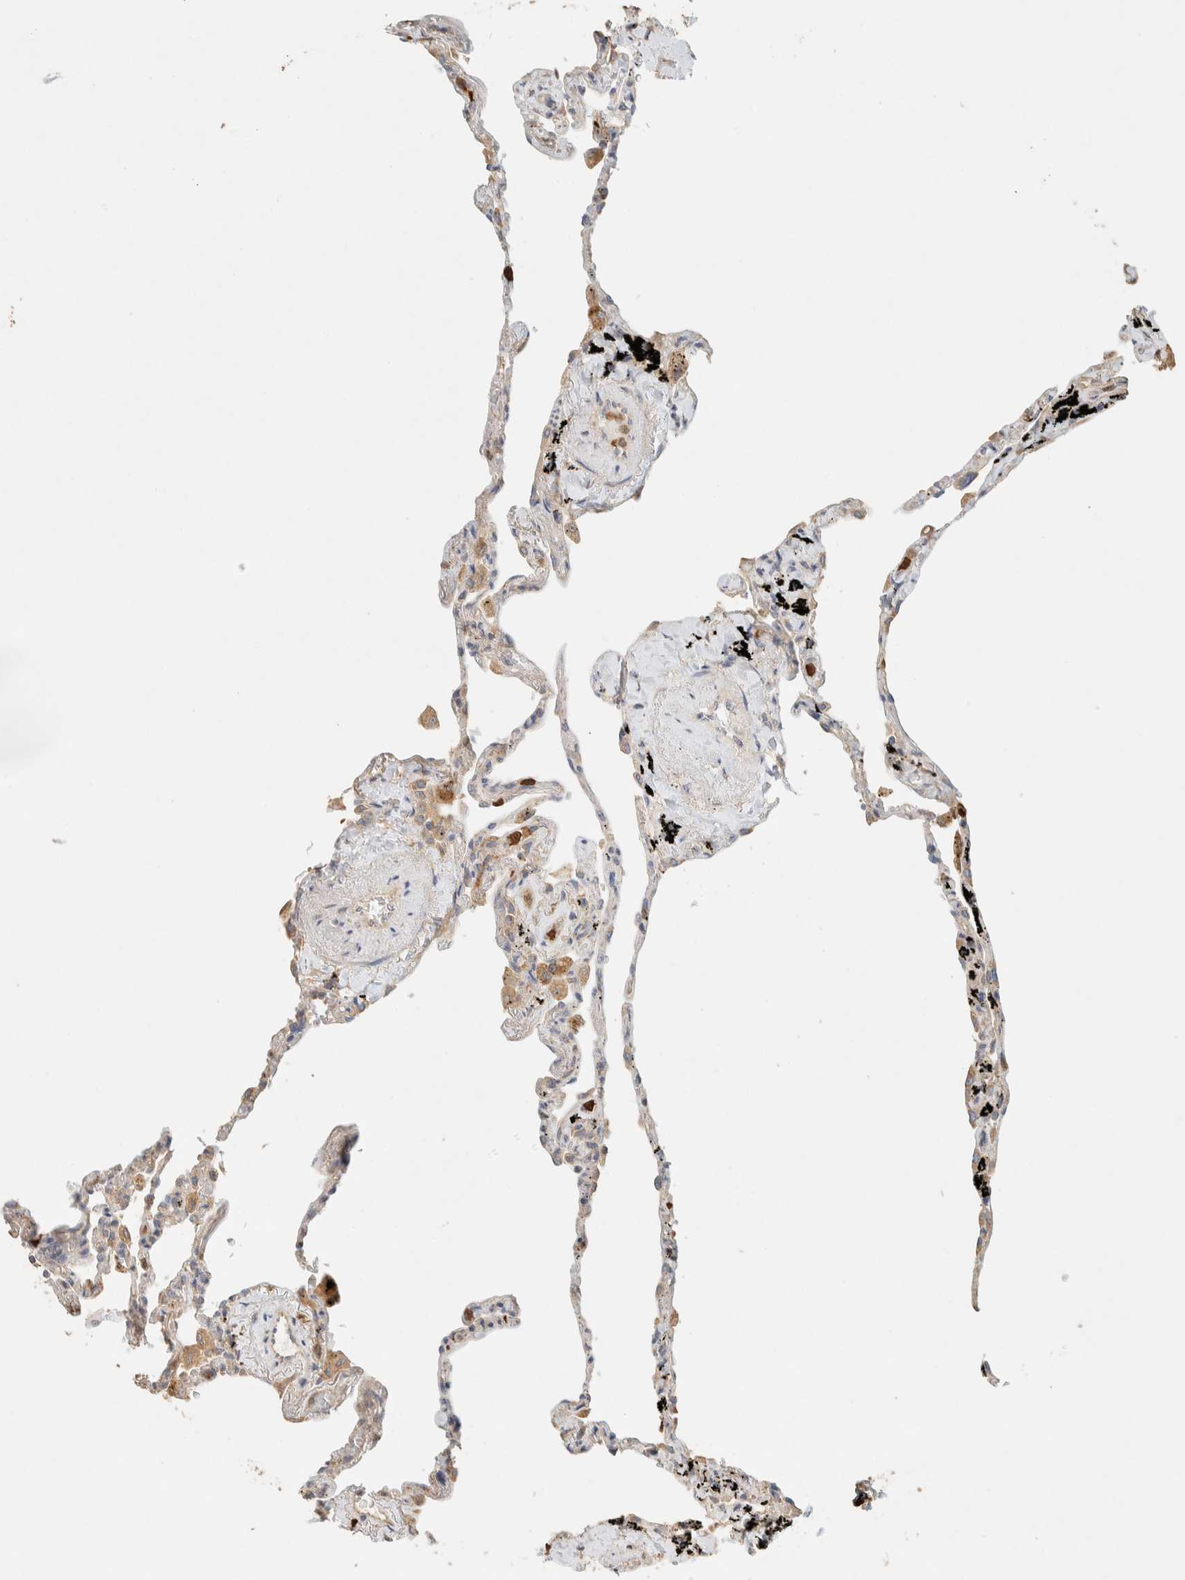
{"staining": {"intensity": "negative", "quantity": "none", "location": "none"}, "tissue": "lung", "cell_type": "Alveolar cells", "image_type": "normal", "snomed": [{"axis": "morphology", "description": "Normal tissue, NOS"}, {"axis": "topography", "description": "Lung"}], "caption": "Human lung stained for a protein using immunohistochemistry (IHC) shows no staining in alveolar cells.", "gene": "TTC3", "patient": {"sex": "male", "age": 59}}